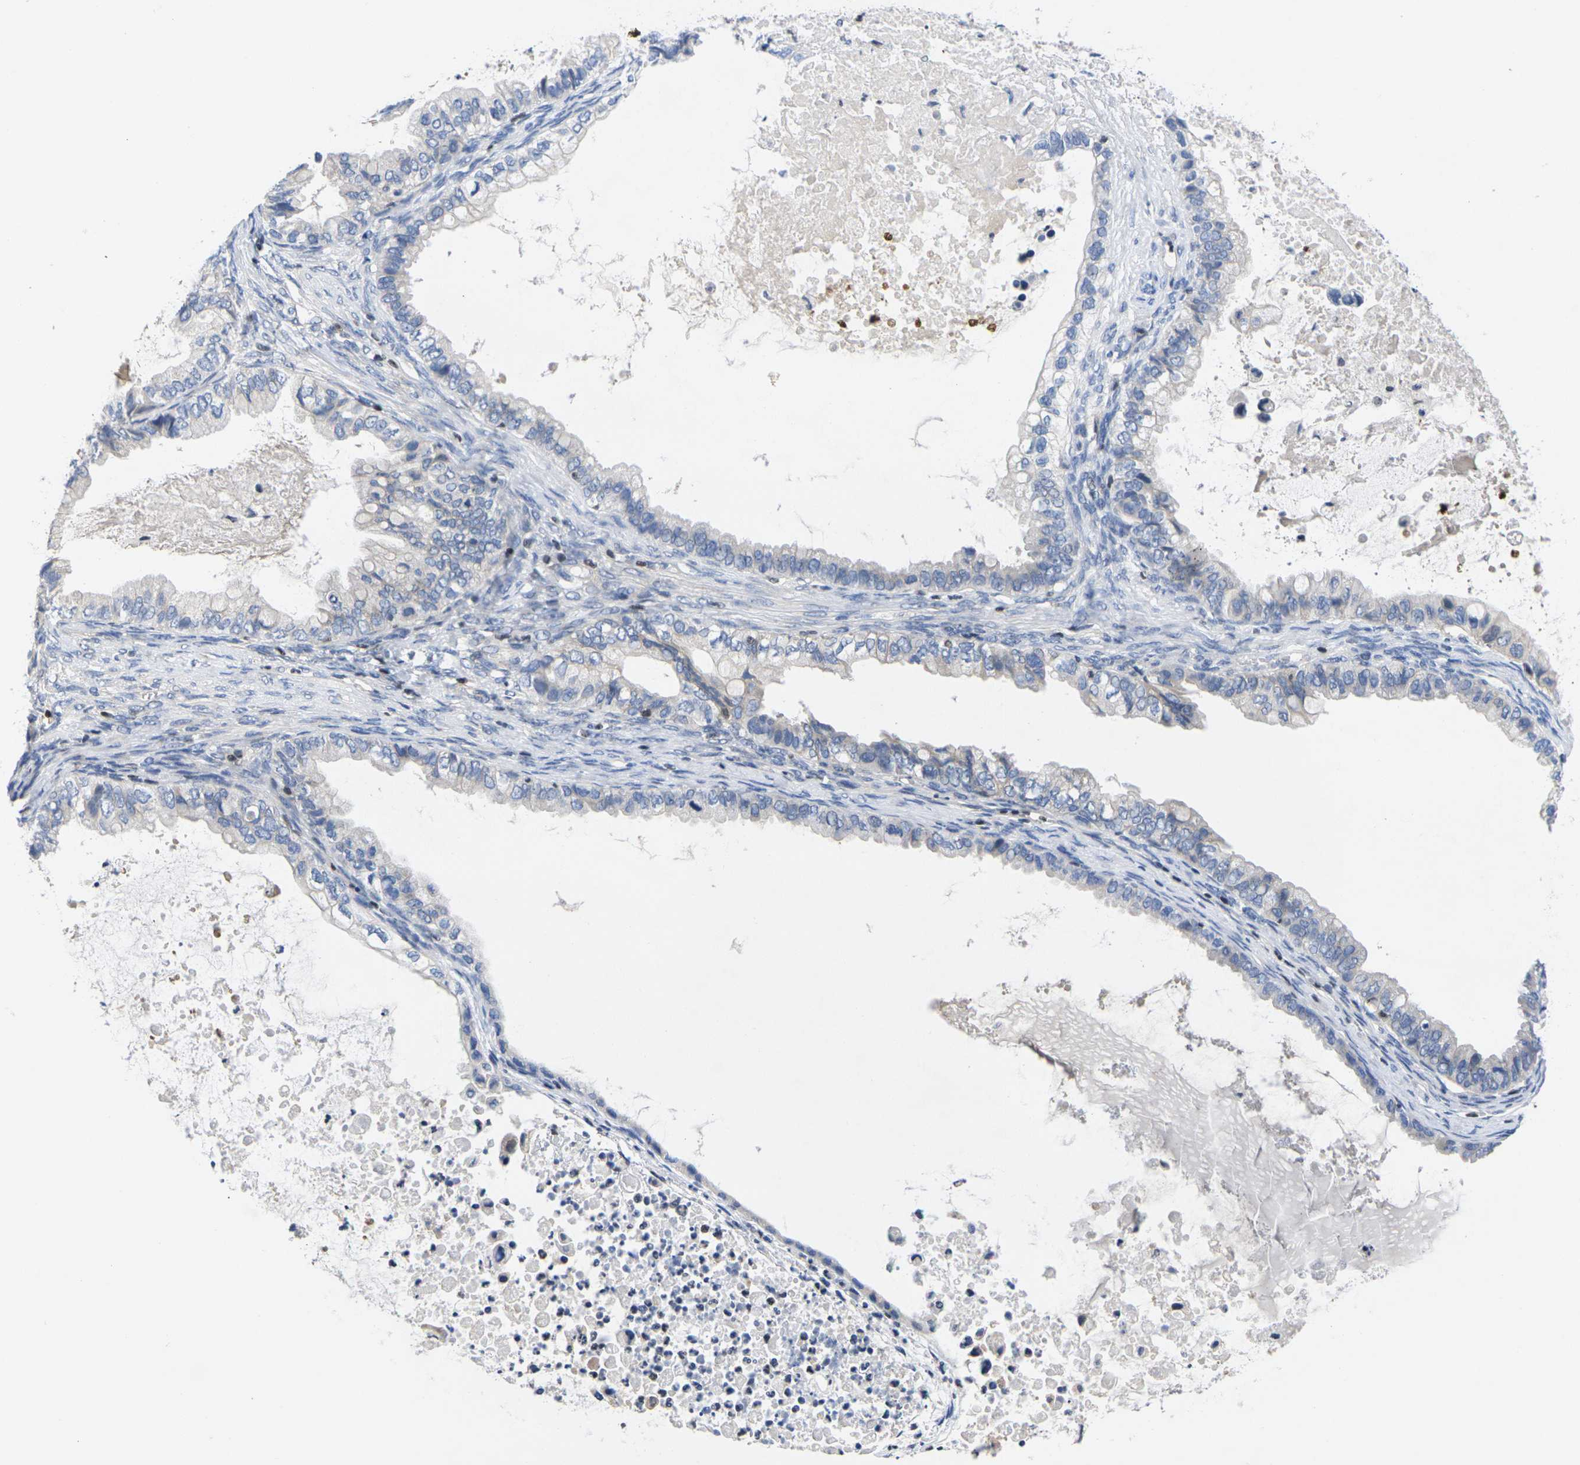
{"staining": {"intensity": "negative", "quantity": "none", "location": "none"}, "tissue": "ovarian cancer", "cell_type": "Tumor cells", "image_type": "cancer", "snomed": [{"axis": "morphology", "description": "Cystadenocarcinoma, mucinous, NOS"}, {"axis": "topography", "description": "Ovary"}], "caption": "The immunohistochemistry (IHC) histopathology image has no significant positivity in tumor cells of mucinous cystadenocarcinoma (ovarian) tissue.", "gene": "IKZF1", "patient": {"sex": "female", "age": 80}}